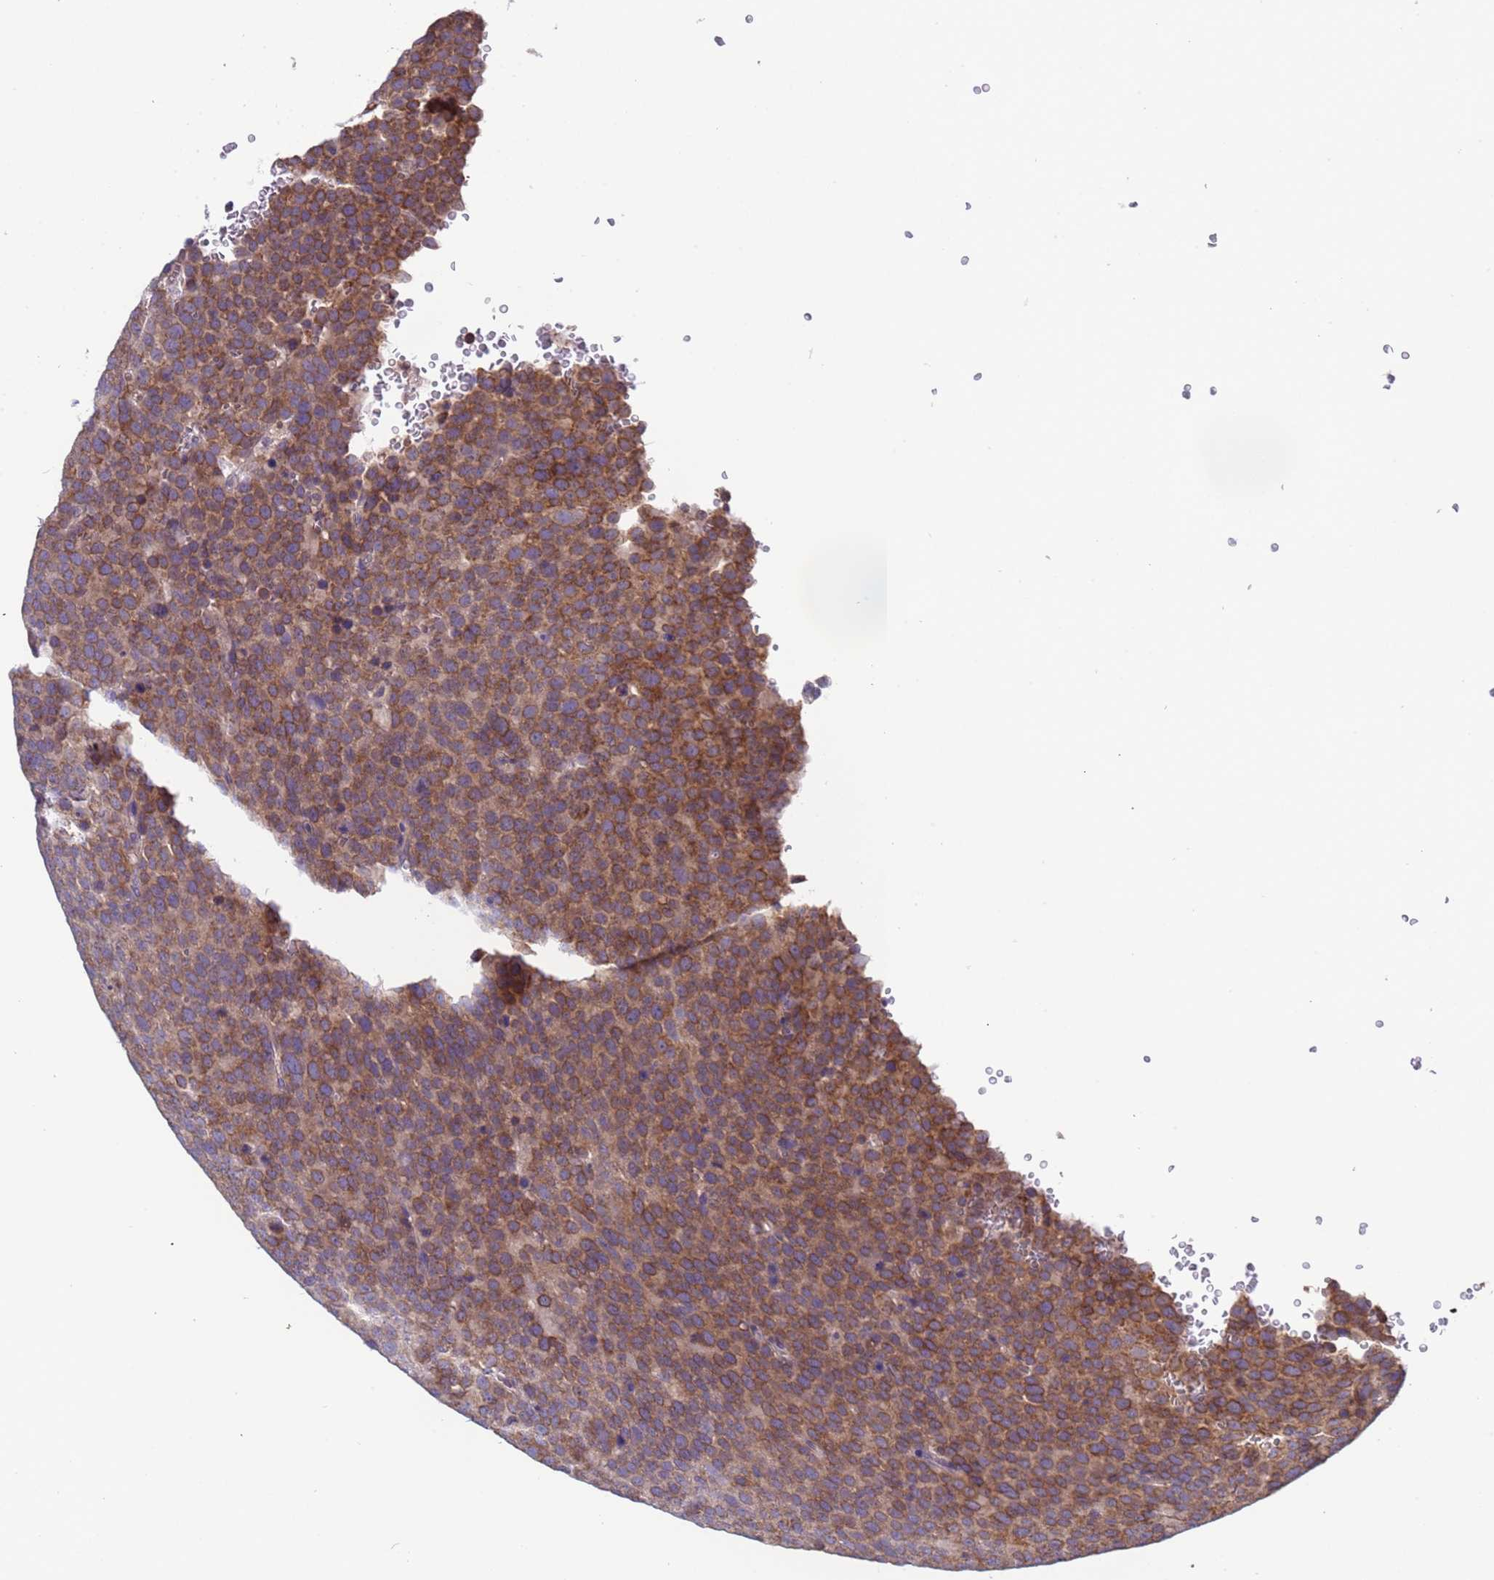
{"staining": {"intensity": "moderate", "quantity": ">75%", "location": "cytoplasmic/membranous"}, "tissue": "testis cancer", "cell_type": "Tumor cells", "image_type": "cancer", "snomed": [{"axis": "morphology", "description": "Seminoma, NOS"}, {"axis": "topography", "description": "Testis"}], "caption": "Protein staining of testis cancer tissue reveals moderate cytoplasmic/membranous positivity in about >75% of tumor cells.", "gene": "ELMOD2", "patient": {"sex": "male", "age": 71}}